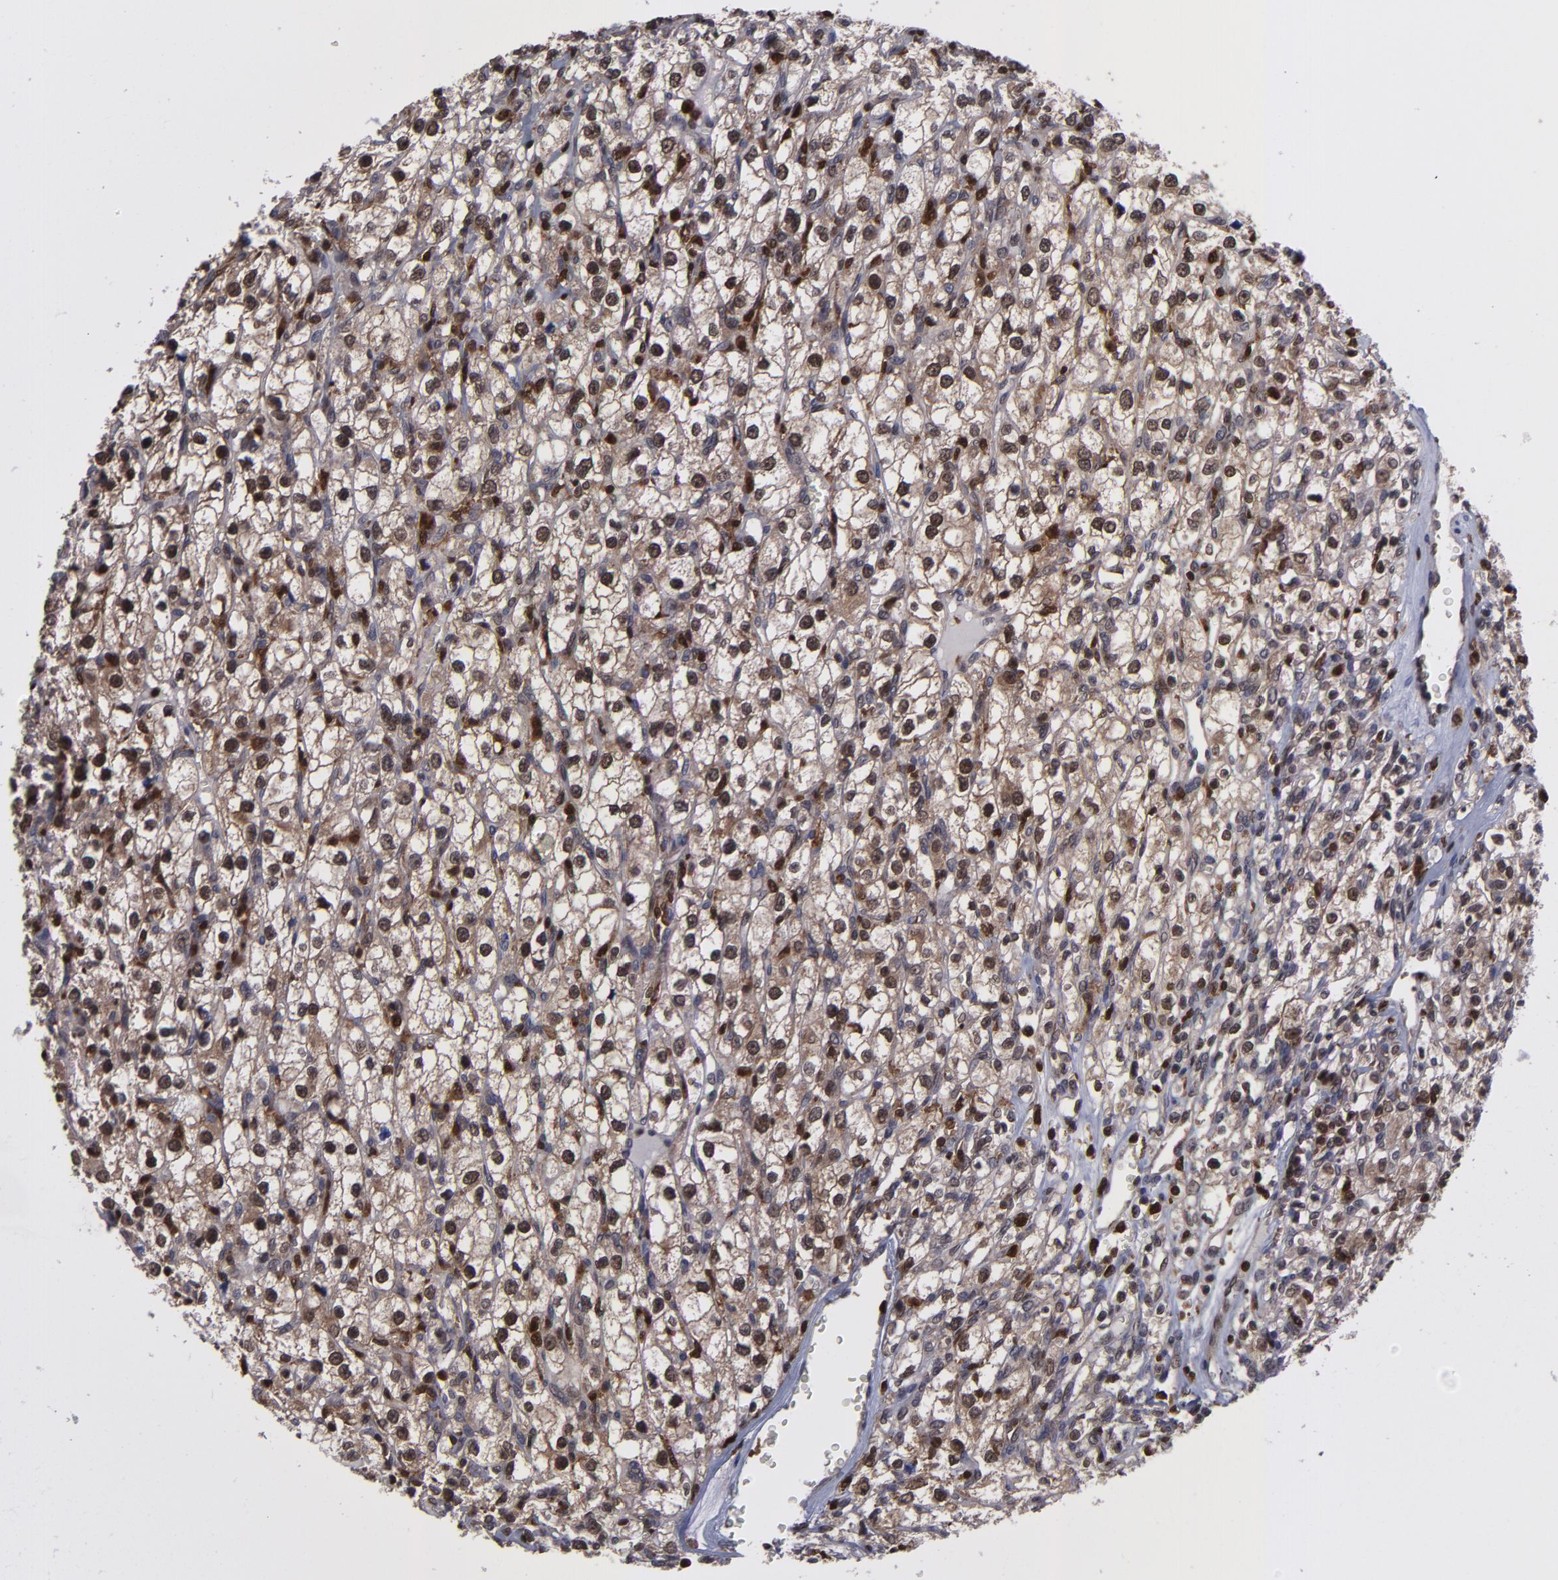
{"staining": {"intensity": "moderate", "quantity": "25%-75%", "location": "cytoplasmic/membranous,nuclear"}, "tissue": "renal cancer", "cell_type": "Tumor cells", "image_type": "cancer", "snomed": [{"axis": "morphology", "description": "Adenocarcinoma, NOS"}, {"axis": "topography", "description": "Kidney"}], "caption": "This is a histology image of IHC staining of renal cancer (adenocarcinoma), which shows moderate staining in the cytoplasmic/membranous and nuclear of tumor cells.", "gene": "GRB2", "patient": {"sex": "female", "age": 62}}